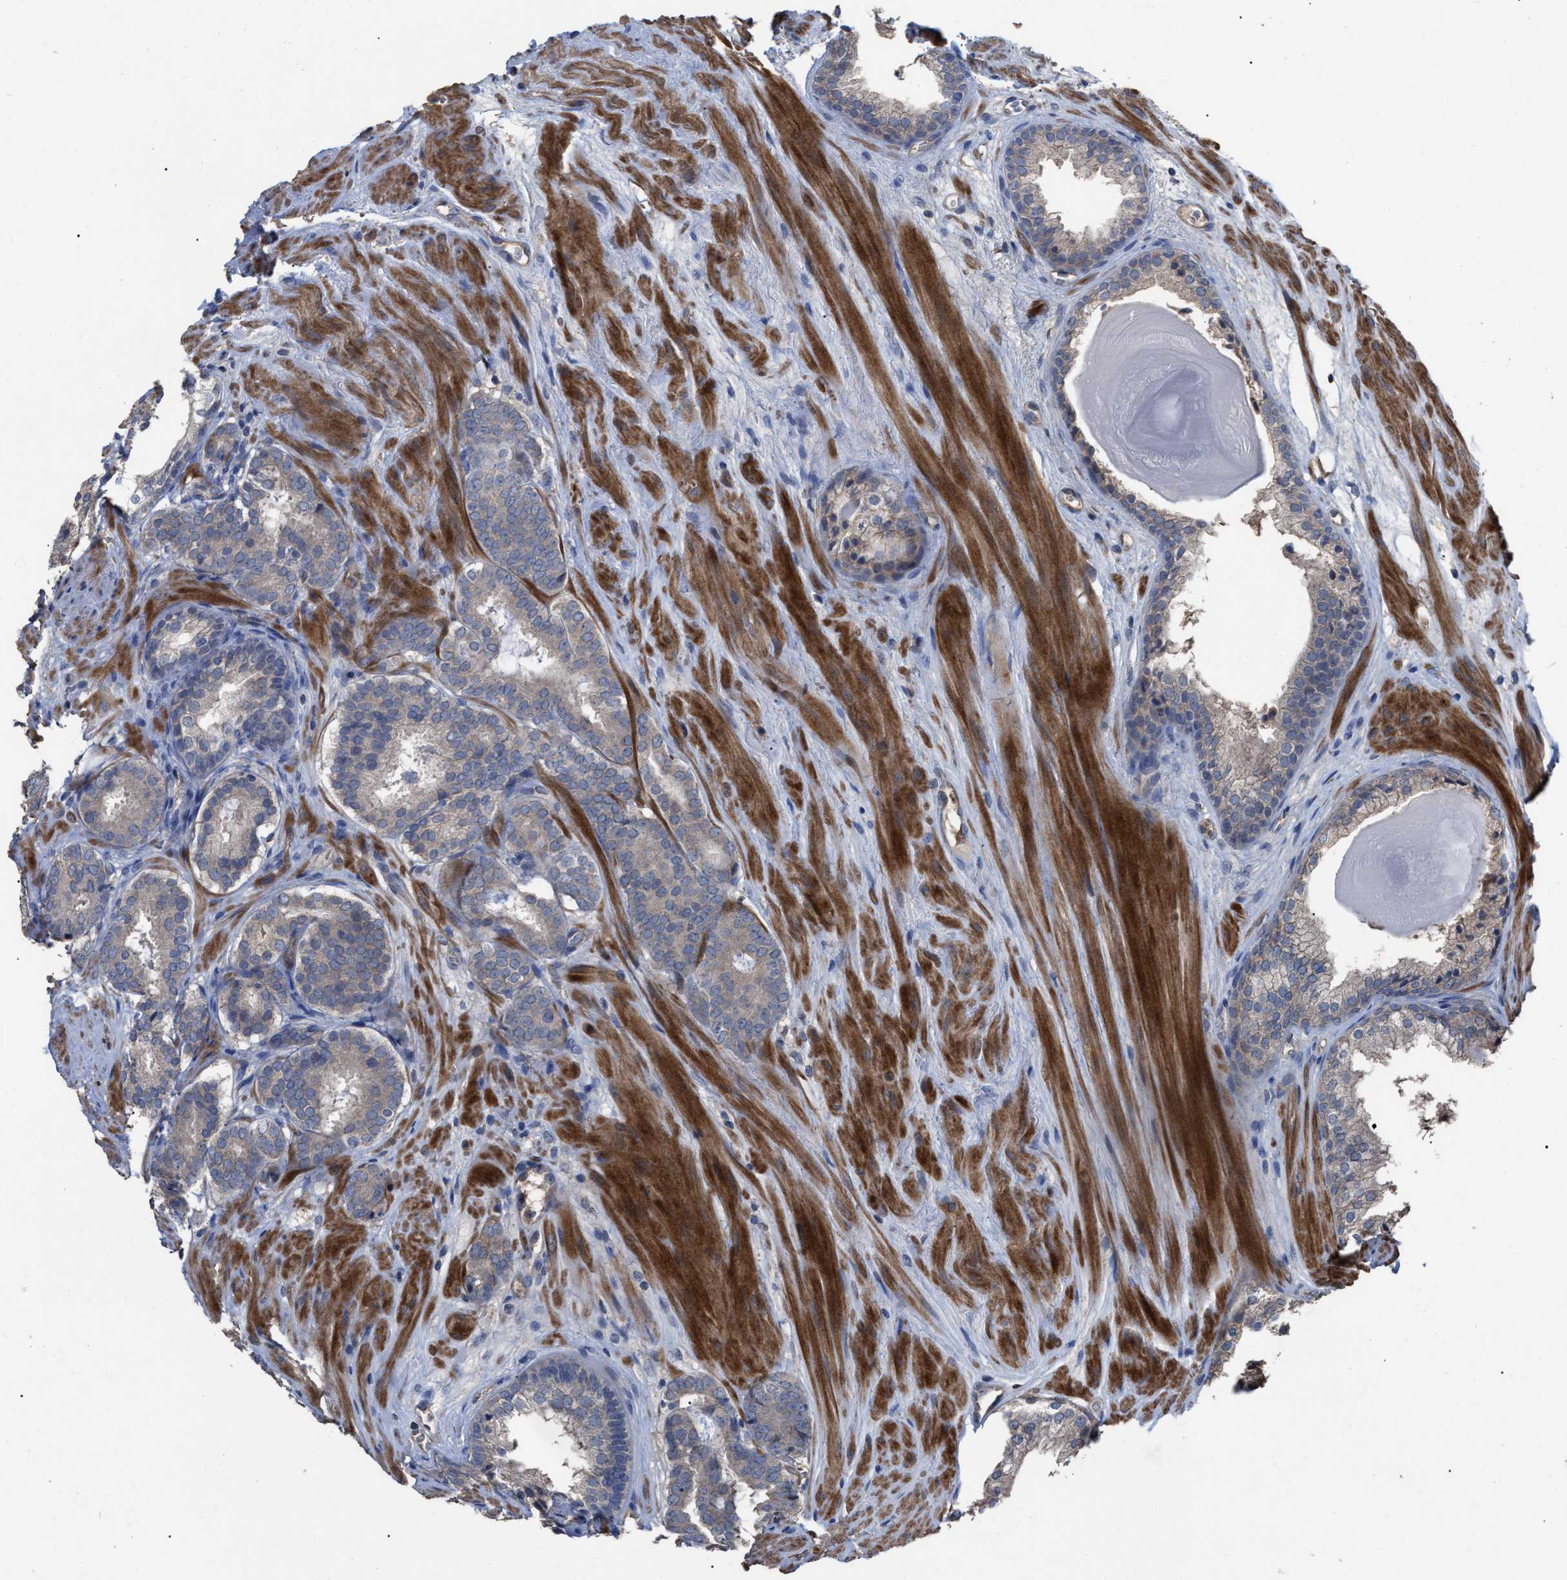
{"staining": {"intensity": "weak", "quantity": "<25%", "location": "cytoplasmic/membranous"}, "tissue": "prostate cancer", "cell_type": "Tumor cells", "image_type": "cancer", "snomed": [{"axis": "morphology", "description": "Adenocarcinoma, Low grade"}, {"axis": "topography", "description": "Prostate"}], "caption": "An IHC image of prostate cancer (low-grade adenocarcinoma) is shown. There is no staining in tumor cells of prostate cancer (low-grade adenocarcinoma).", "gene": "BTN2A1", "patient": {"sex": "male", "age": 69}}